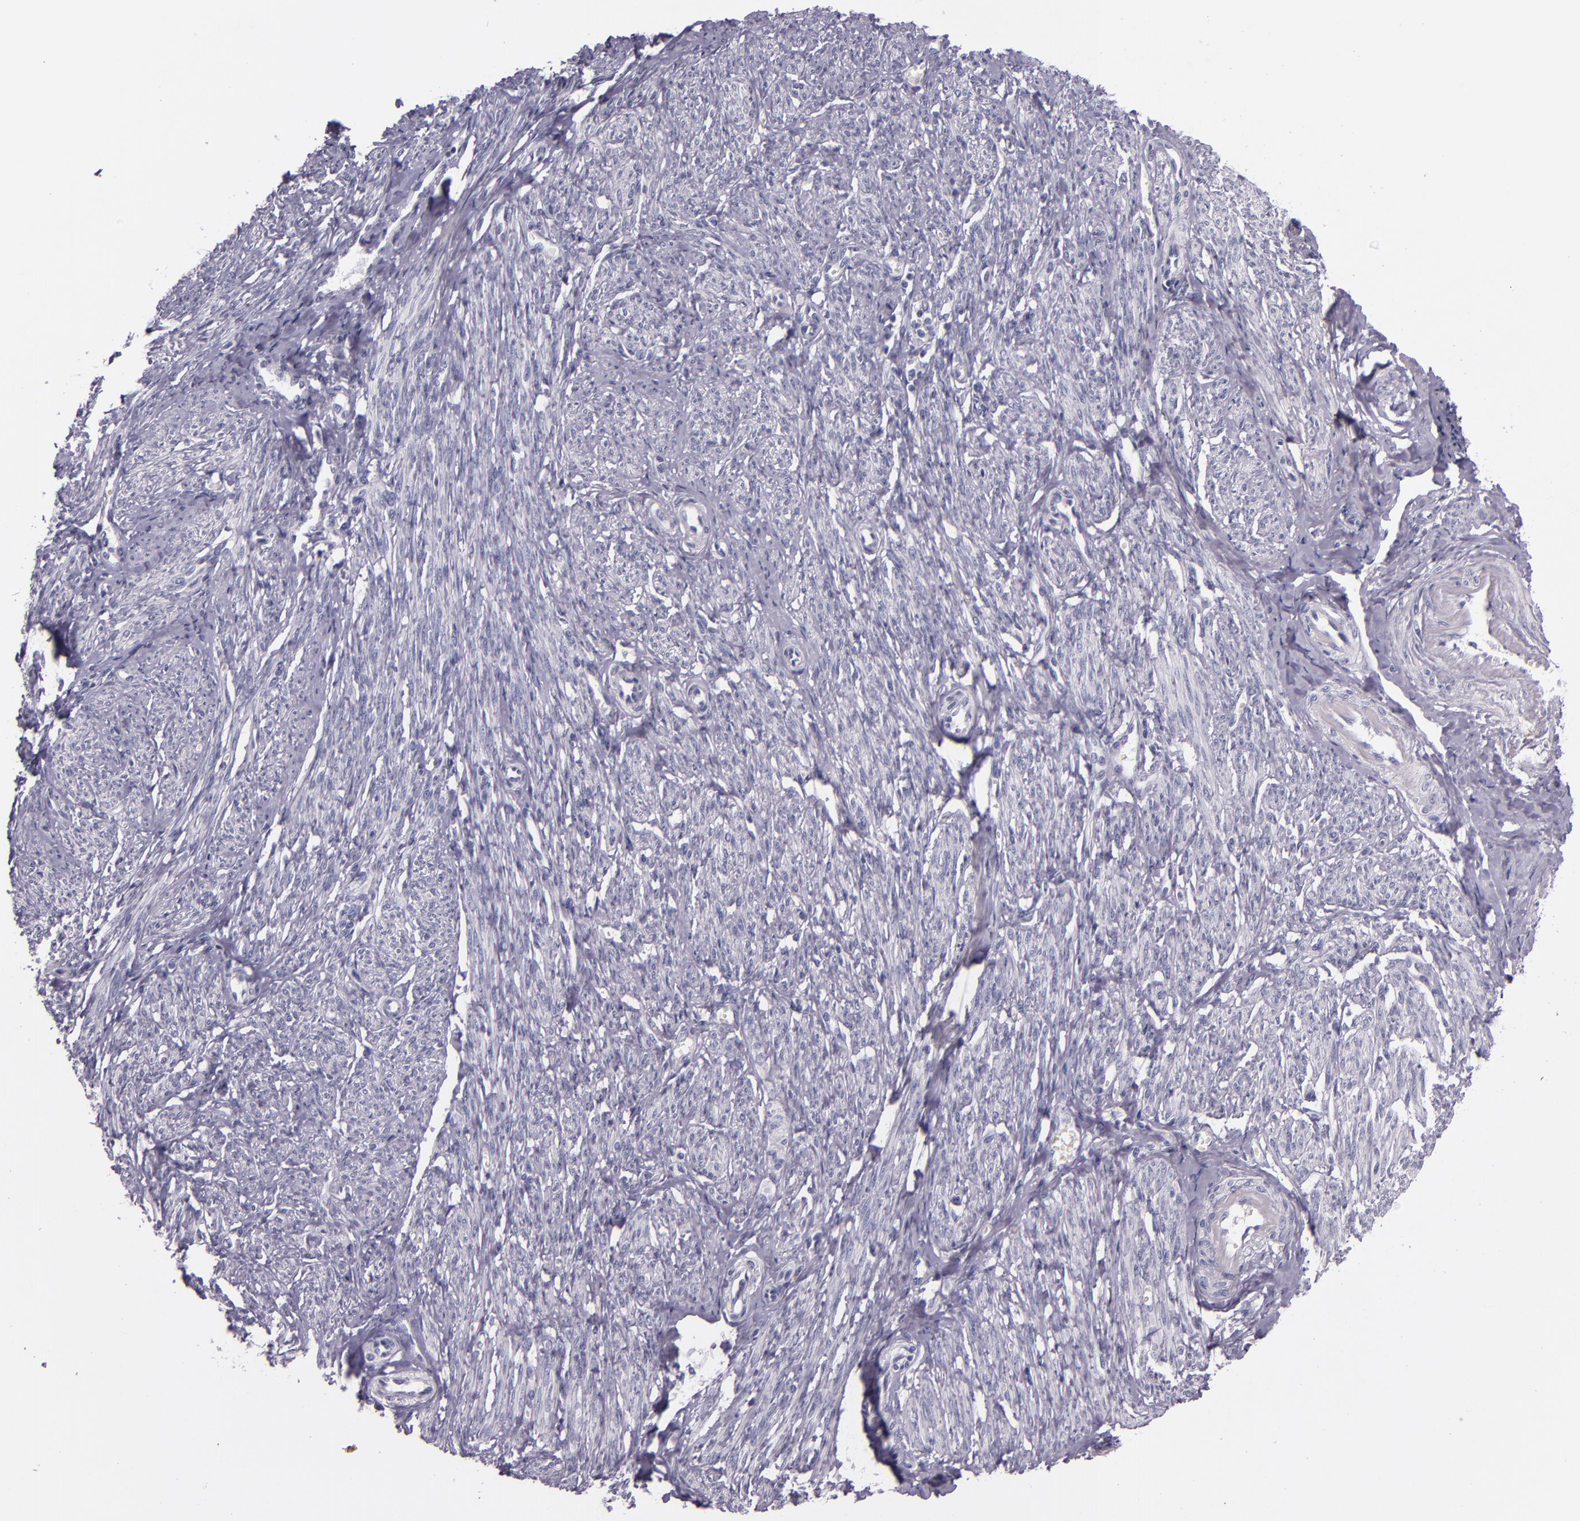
{"staining": {"intensity": "negative", "quantity": "none", "location": "none"}, "tissue": "smooth muscle", "cell_type": "Smooth muscle cells", "image_type": "normal", "snomed": [{"axis": "morphology", "description": "Normal tissue, NOS"}, {"axis": "topography", "description": "Smooth muscle"}, {"axis": "topography", "description": "Cervix"}], "caption": "A histopathology image of smooth muscle stained for a protein exhibits no brown staining in smooth muscle cells. (DAB immunohistochemistry (IHC) with hematoxylin counter stain).", "gene": "INA", "patient": {"sex": "female", "age": 70}}